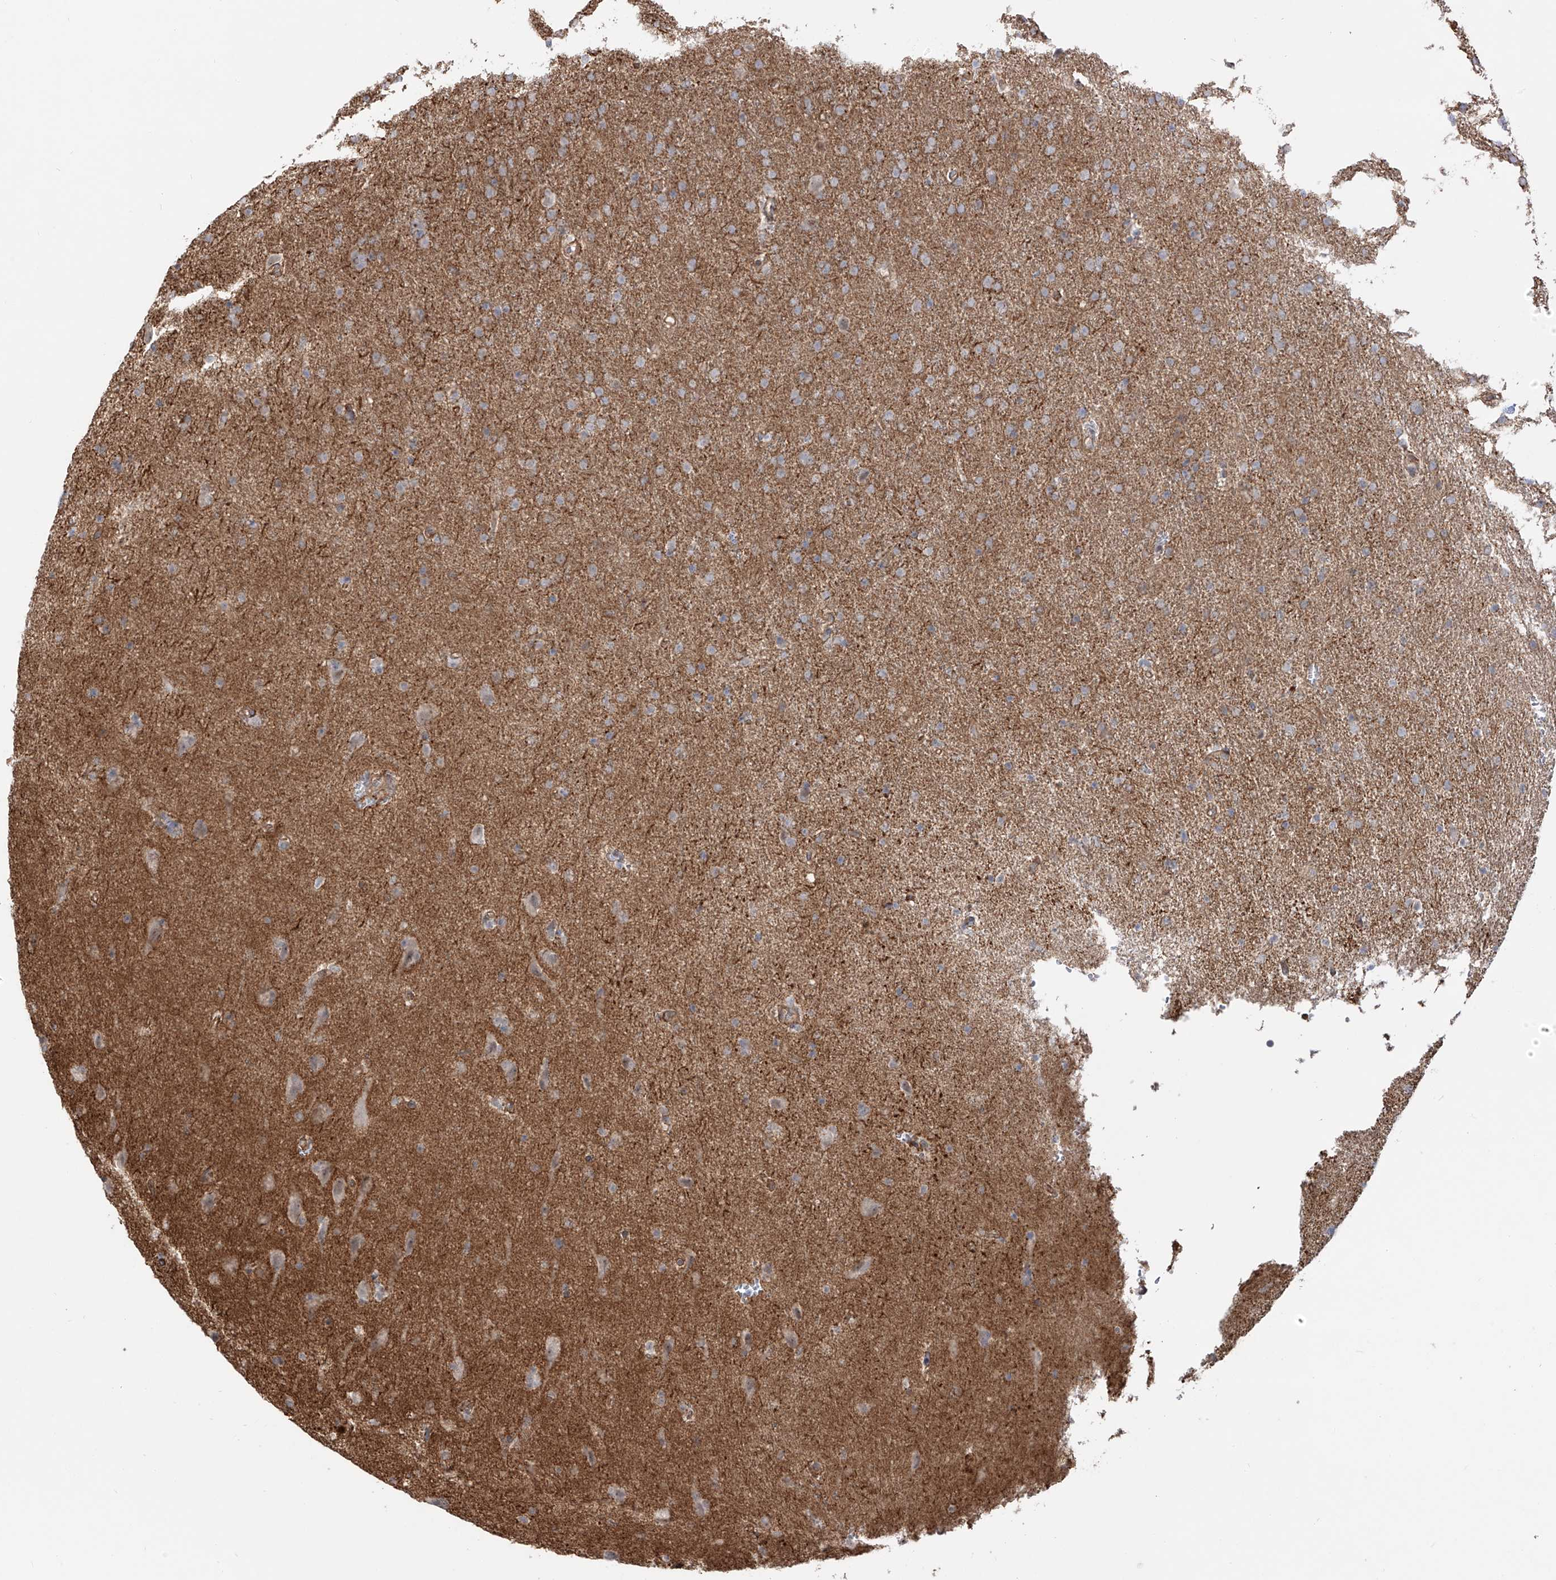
{"staining": {"intensity": "negative", "quantity": "none", "location": "none"}, "tissue": "glioma", "cell_type": "Tumor cells", "image_type": "cancer", "snomed": [{"axis": "morphology", "description": "Glioma, malignant, High grade"}, {"axis": "topography", "description": "Brain"}], "caption": "Protein analysis of malignant high-grade glioma reveals no significant expression in tumor cells.", "gene": "ZNF180", "patient": {"sex": "male", "age": 72}}